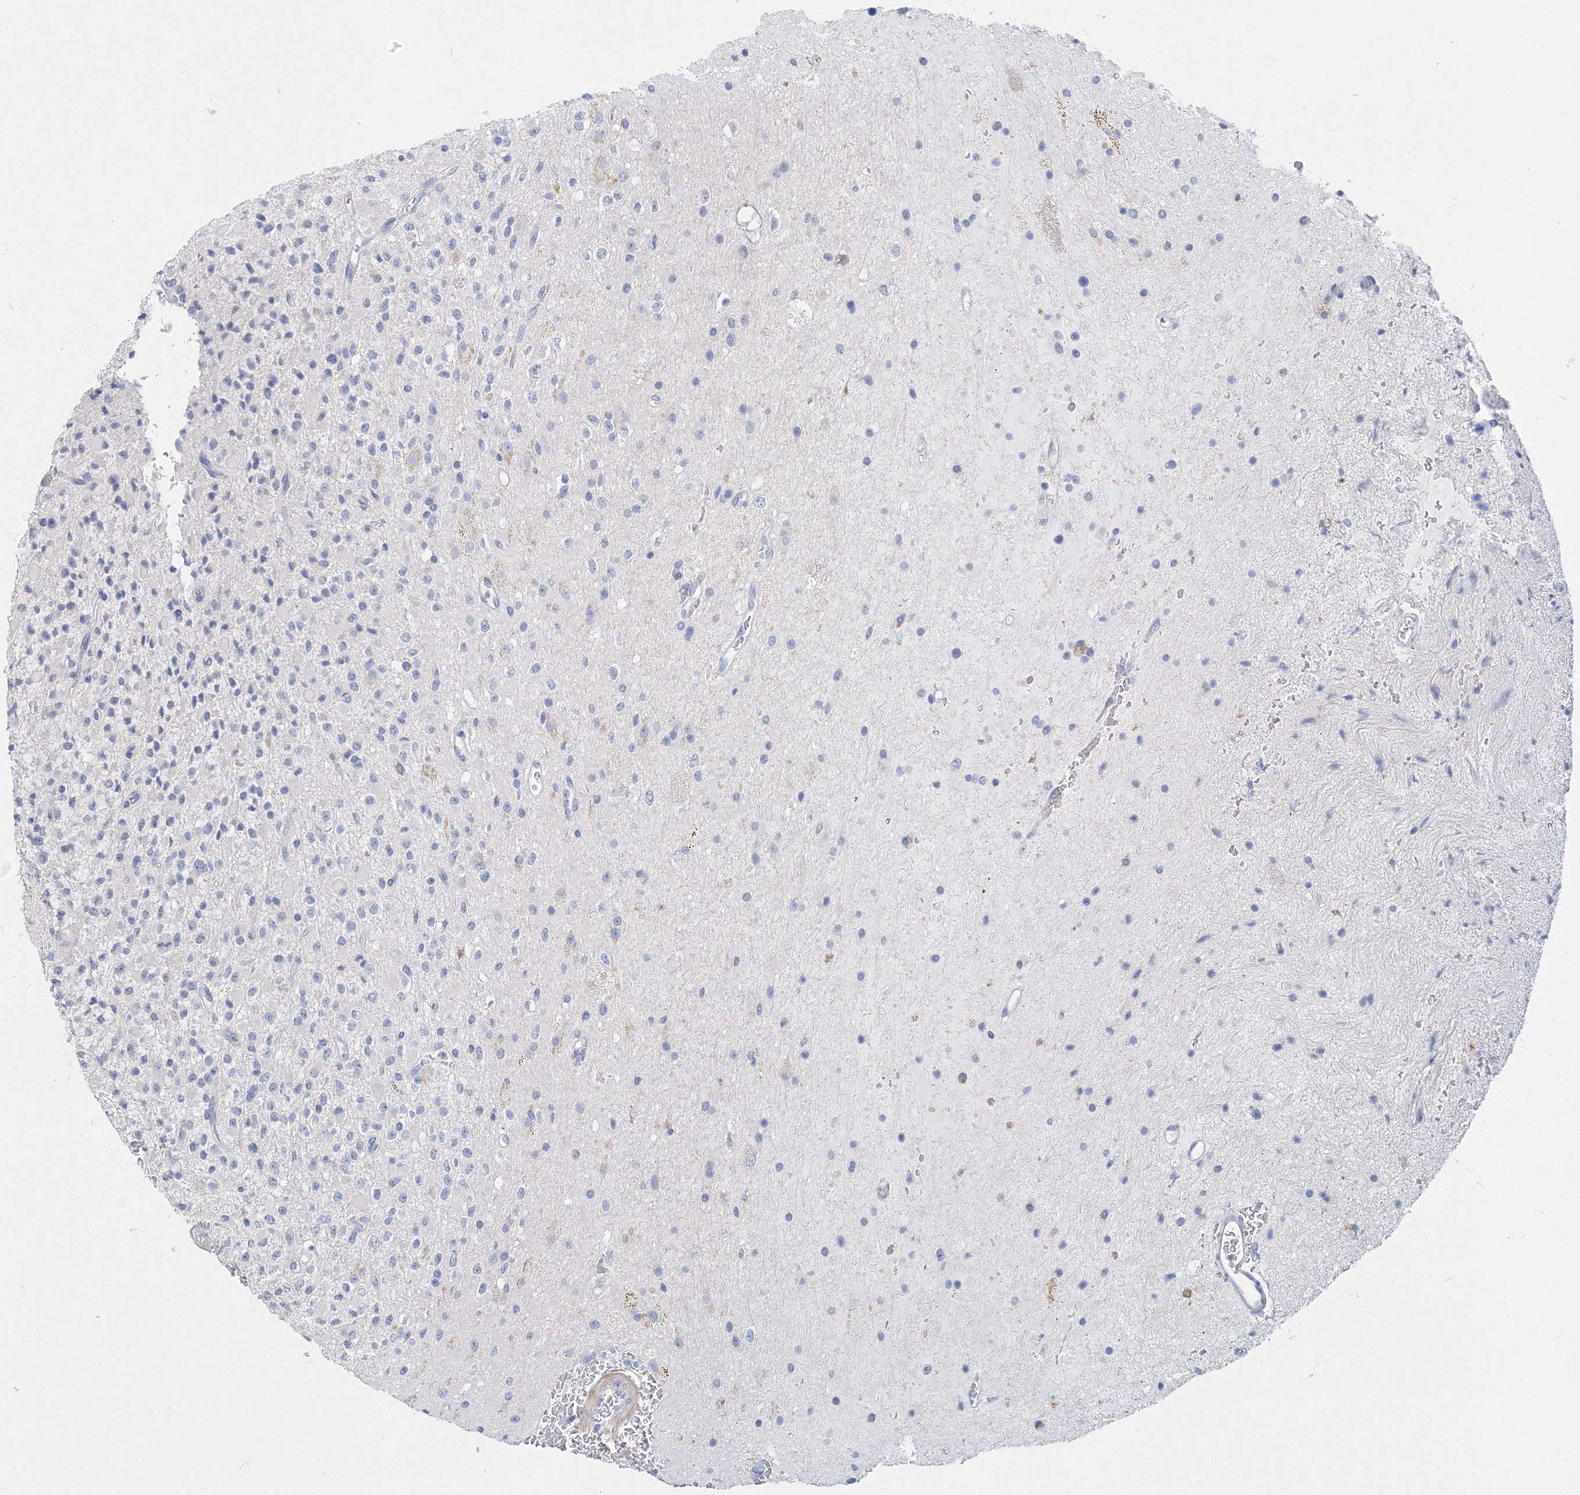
{"staining": {"intensity": "negative", "quantity": "none", "location": "none"}, "tissue": "glioma", "cell_type": "Tumor cells", "image_type": "cancer", "snomed": [{"axis": "morphology", "description": "Glioma, malignant, High grade"}, {"axis": "topography", "description": "Brain"}], "caption": "This is an immunohistochemistry (IHC) photomicrograph of human glioma. There is no expression in tumor cells.", "gene": "OSBPL6", "patient": {"sex": "male", "age": 34}}